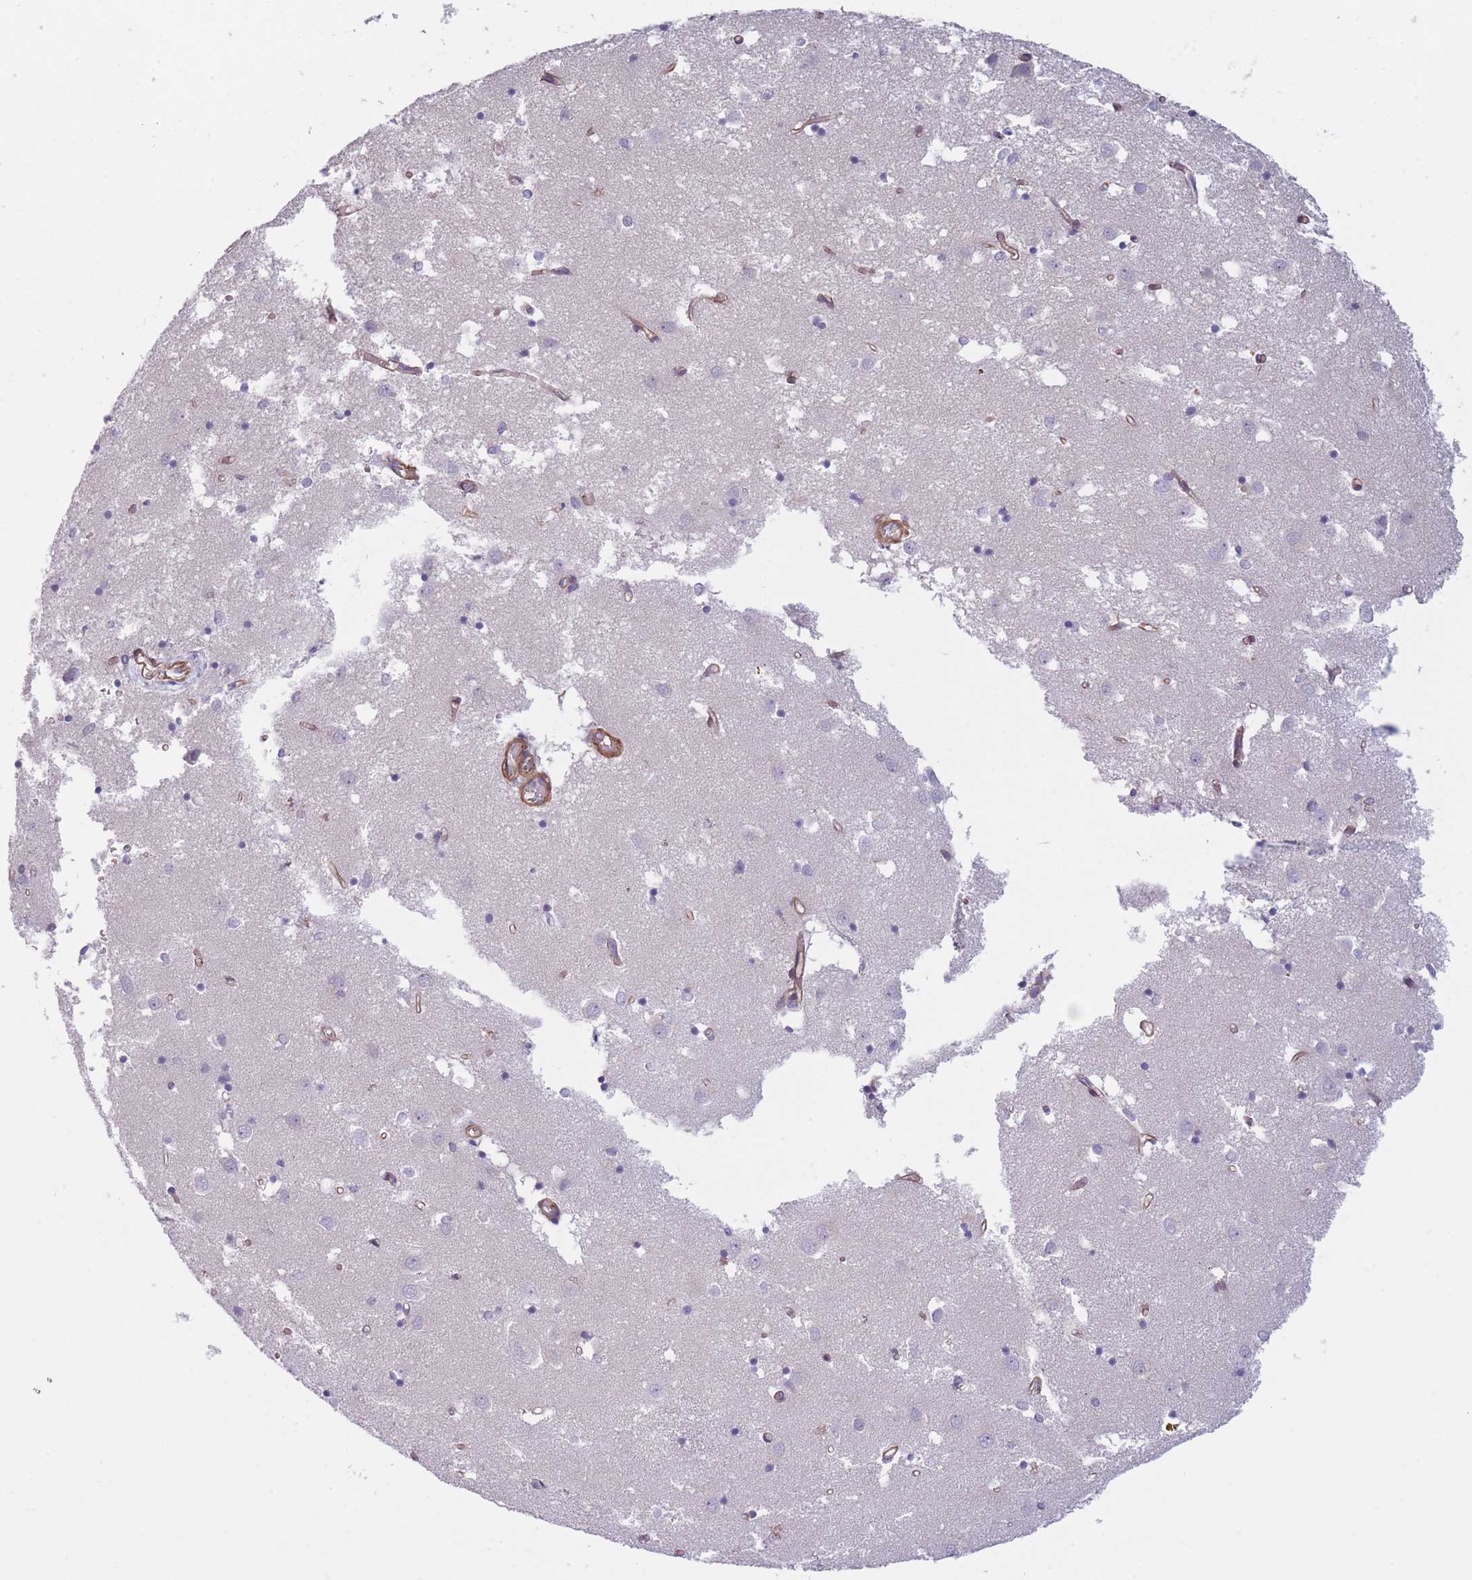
{"staining": {"intensity": "negative", "quantity": "none", "location": "none"}, "tissue": "caudate", "cell_type": "Glial cells", "image_type": "normal", "snomed": [{"axis": "morphology", "description": "Normal tissue, NOS"}, {"axis": "topography", "description": "Lateral ventricle wall"}], "caption": "Immunohistochemical staining of normal caudate exhibits no significant positivity in glial cells.", "gene": "SLC7A6", "patient": {"sex": "male", "age": 70}}